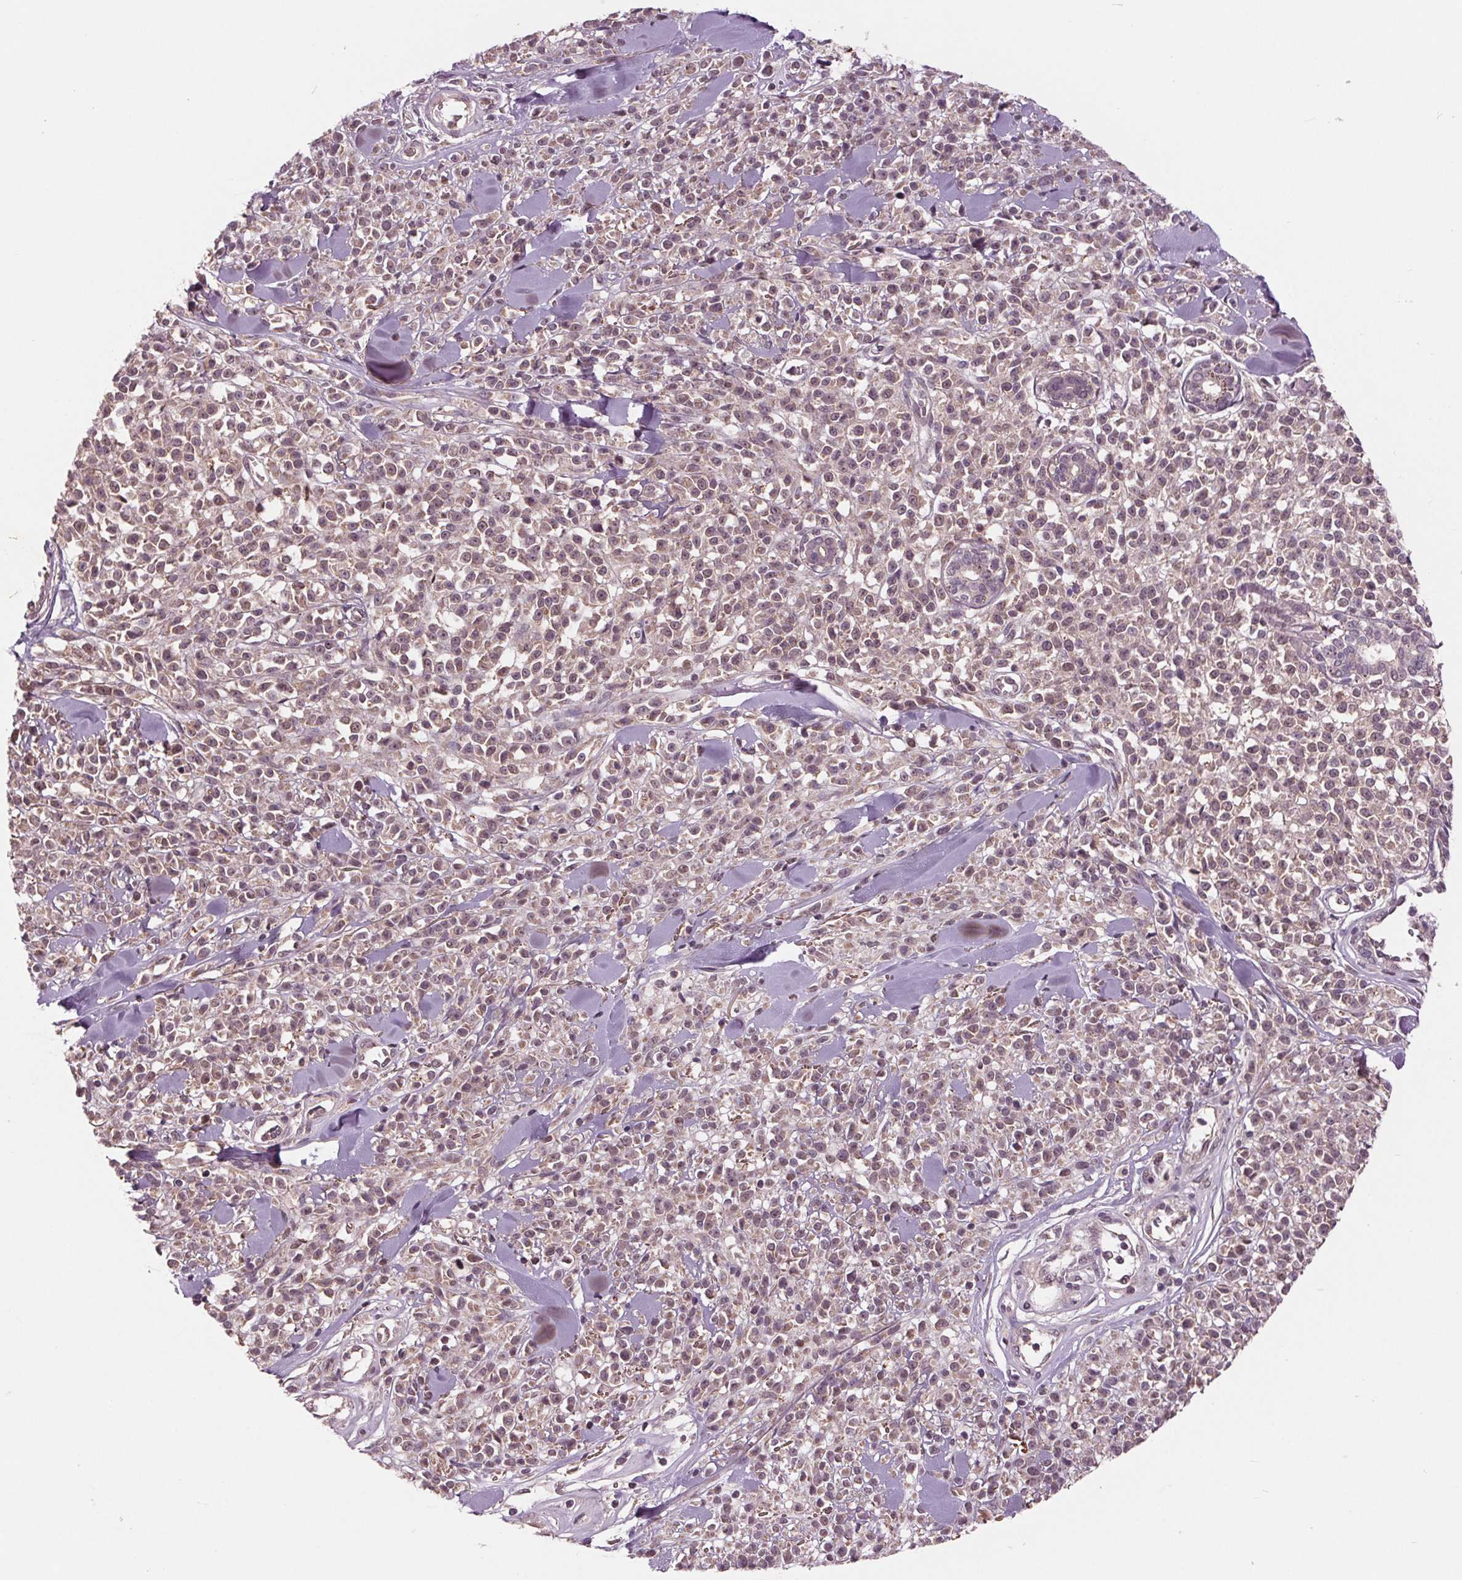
{"staining": {"intensity": "weak", "quantity": "<25%", "location": "cytoplasmic/membranous,nuclear"}, "tissue": "melanoma", "cell_type": "Tumor cells", "image_type": "cancer", "snomed": [{"axis": "morphology", "description": "Malignant melanoma, NOS"}, {"axis": "topography", "description": "Skin"}, {"axis": "topography", "description": "Skin of trunk"}], "caption": "The immunohistochemistry (IHC) micrograph has no significant positivity in tumor cells of malignant melanoma tissue. (DAB (3,3'-diaminobenzidine) IHC visualized using brightfield microscopy, high magnification).", "gene": "MAPK8", "patient": {"sex": "male", "age": 74}}